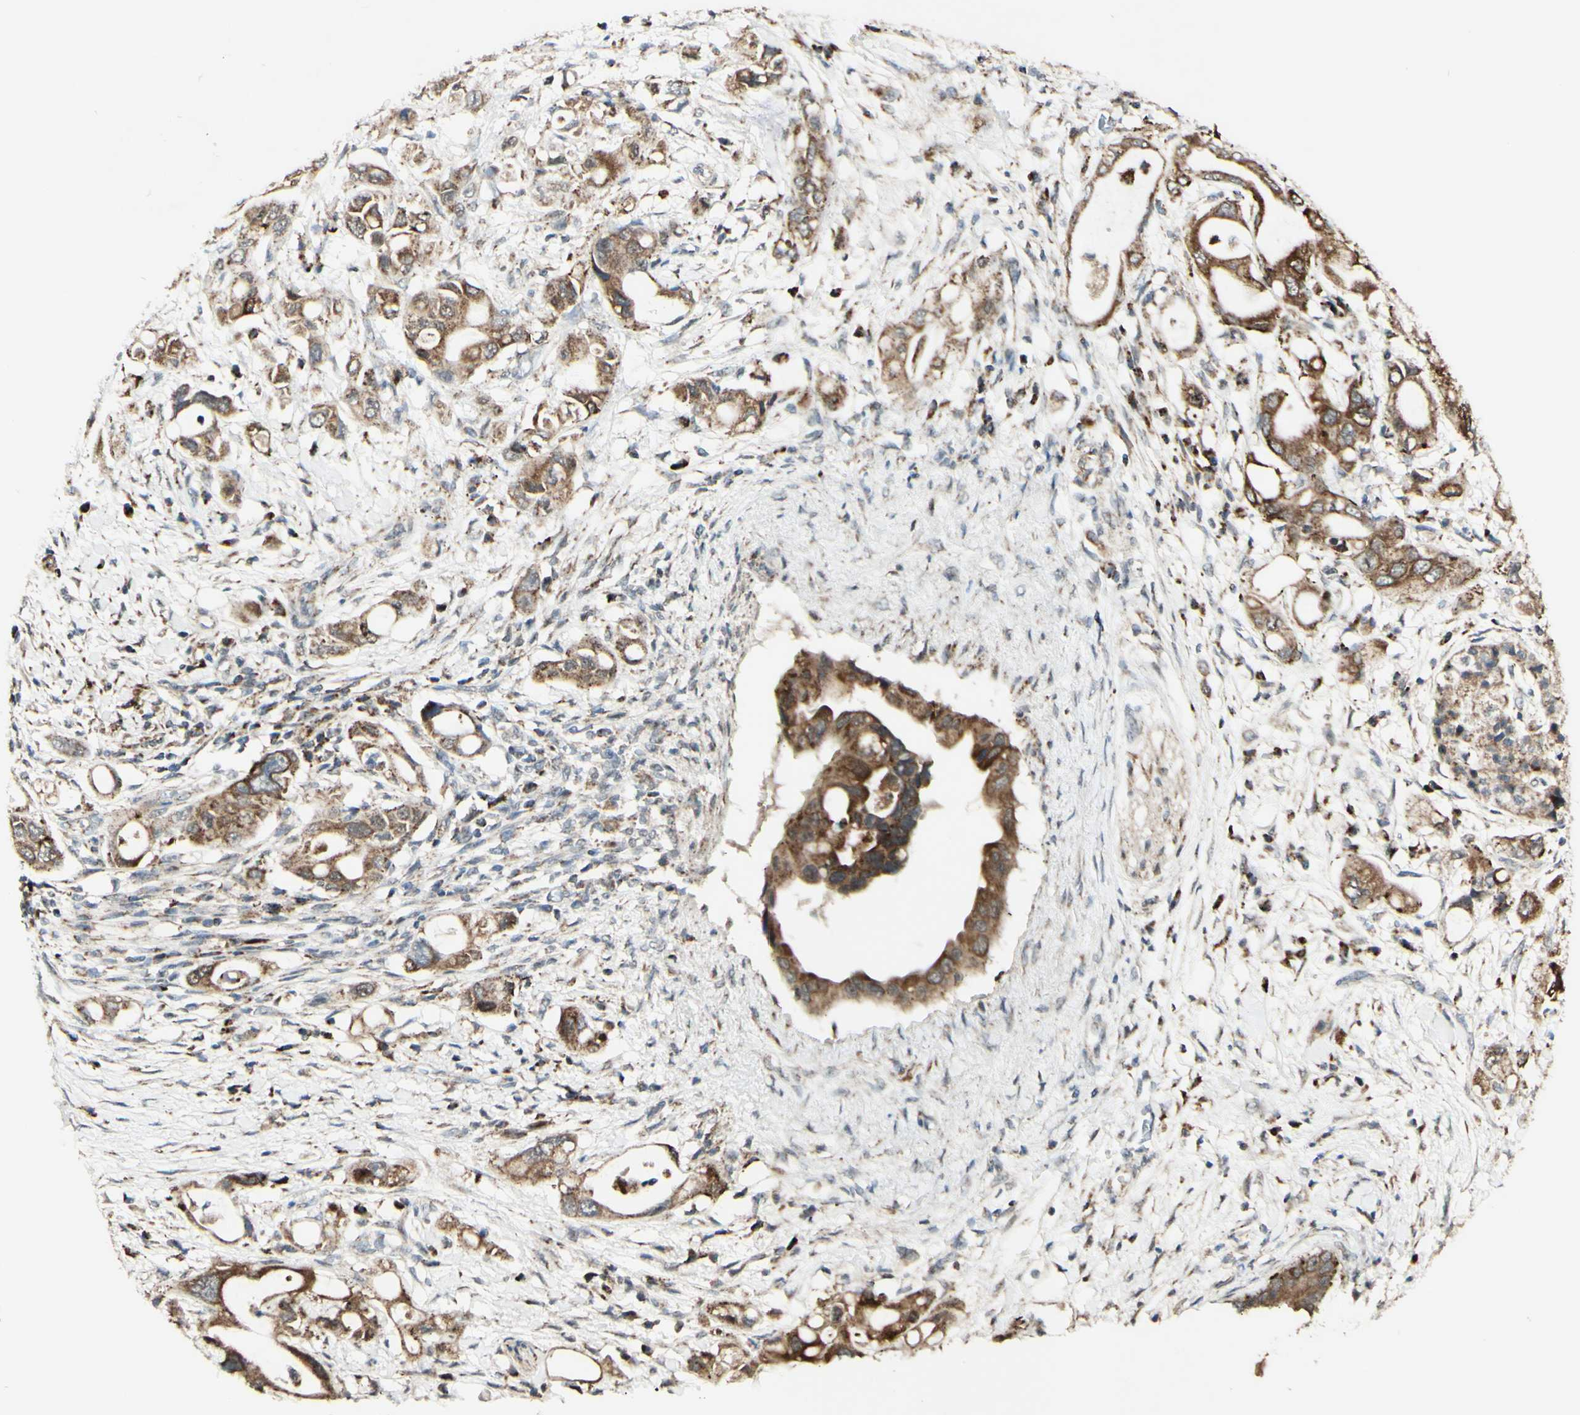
{"staining": {"intensity": "moderate", "quantity": ">75%", "location": "cytoplasmic/membranous"}, "tissue": "pancreatic cancer", "cell_type": "Tumor cells", "image_type": "cancer", "snomed": [{"axis": "morphology", "description": "Adenocarcinoma, NOS"}, {"axis": "topography", "description": "Pancreas"}], "caption": "There is medium levels of moderate cytoplasmic/membranous staining in tumor cells of pancreatic adenocarcinoma, as demonstrated by immunohistochemical staining (brown color).", "gene": "DHRS3", "patient": {"sex": "female", "age": 56}}